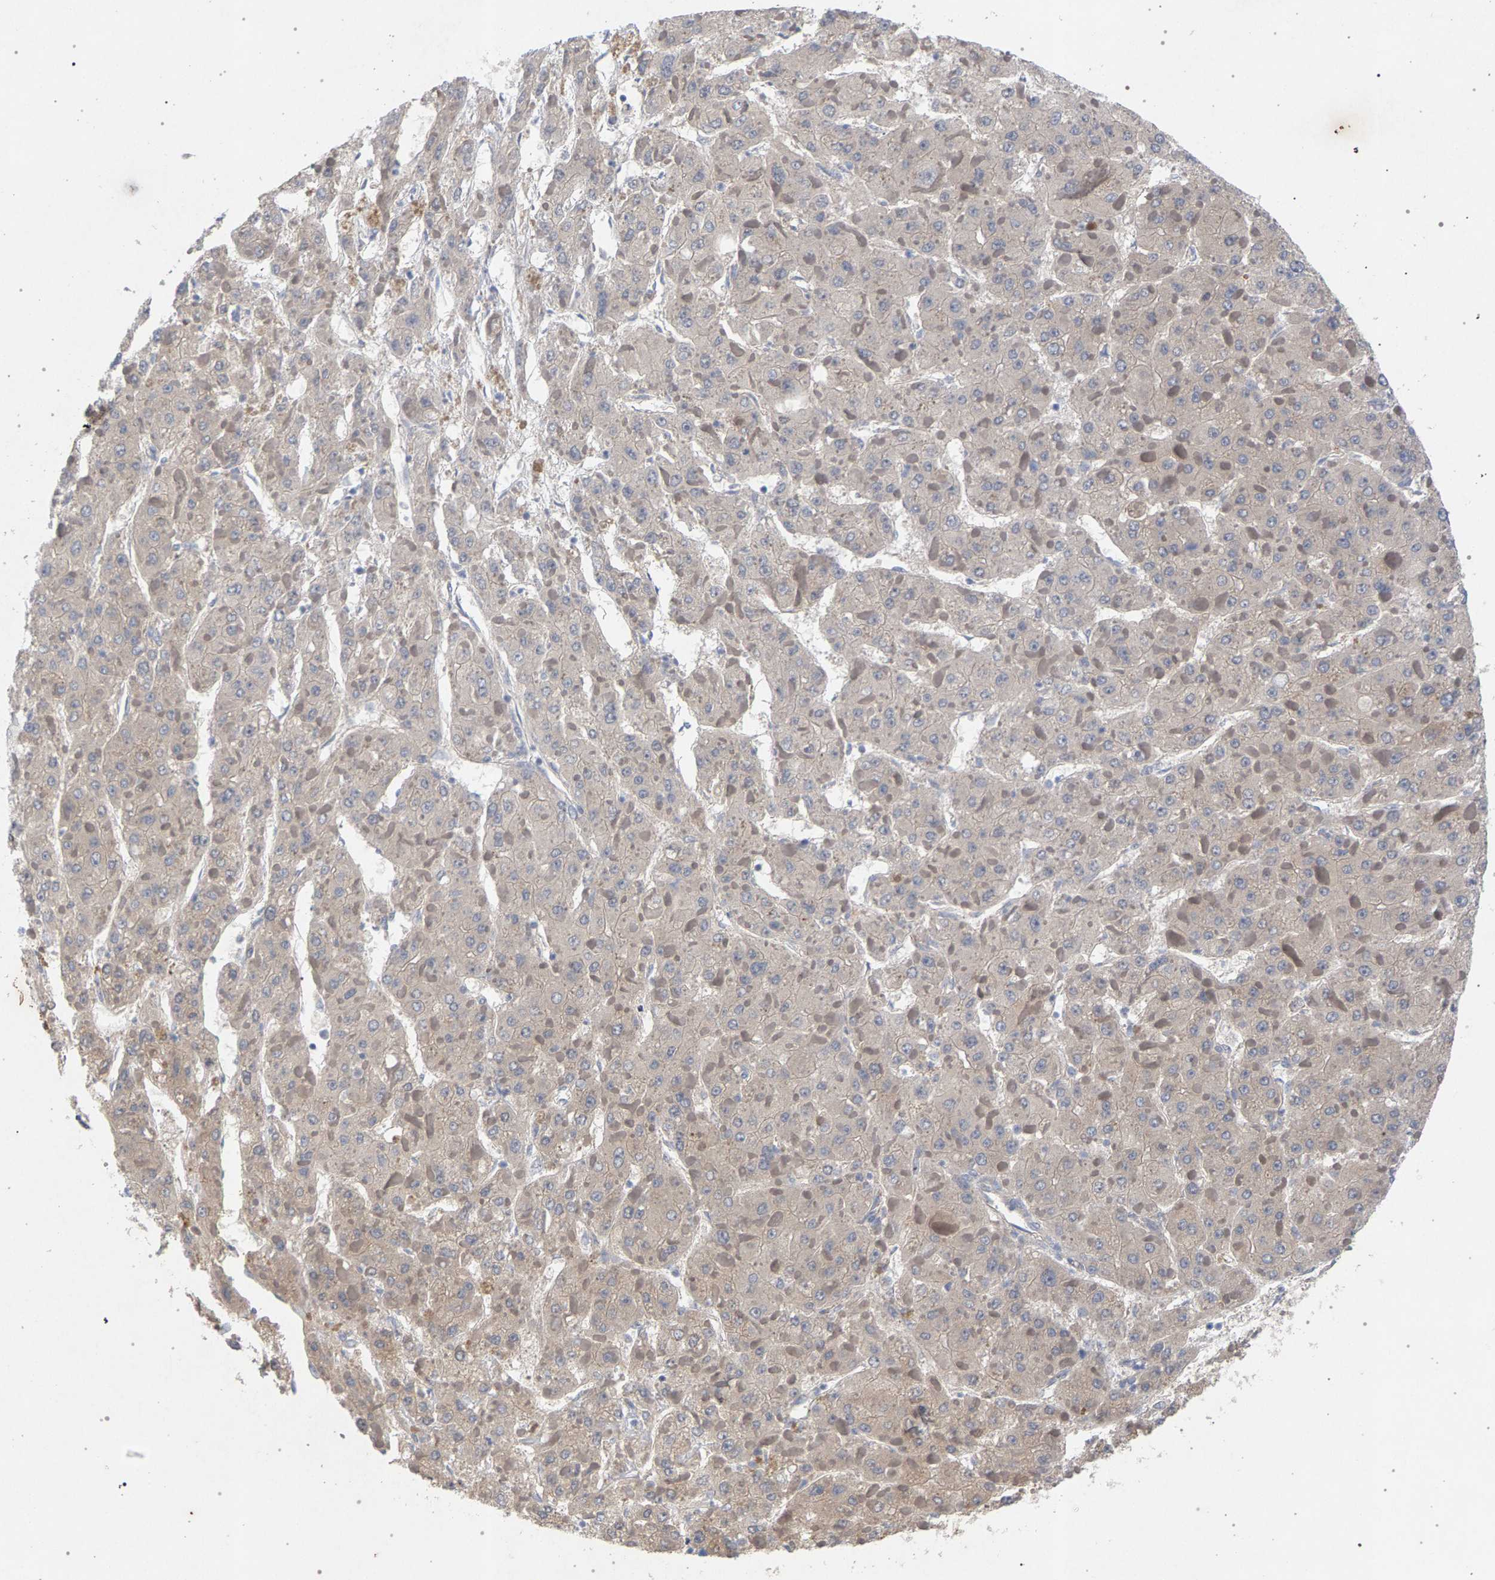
{"staining": {"intensity": "weak", "quantity": ">75%", "location": "cytoplasmic/membranous"}, "tissue": "liver cancer", "cell_type": "Tumor cells", "image_type": "cancer", "snomed": [{"axis": "morphology", "description": "Carcinoma, Hepatocellular, NOS"}, {"axis": "topography", "description": "Liver"}], "caption": "Brown immunohistochemical staining in hepatocellular carcinoma (liver) reveals weak cytoplasmic/membranous staining in about >75% of tumor cells. The protein is stained brown, and the nuclei are stained in blue (DAB (3,3'-diaminobenzidine) IHC with brightfield microscopy, high magnification).", "gene": "MAMDC2", "patient": {"sex": "female", "age": 73}}